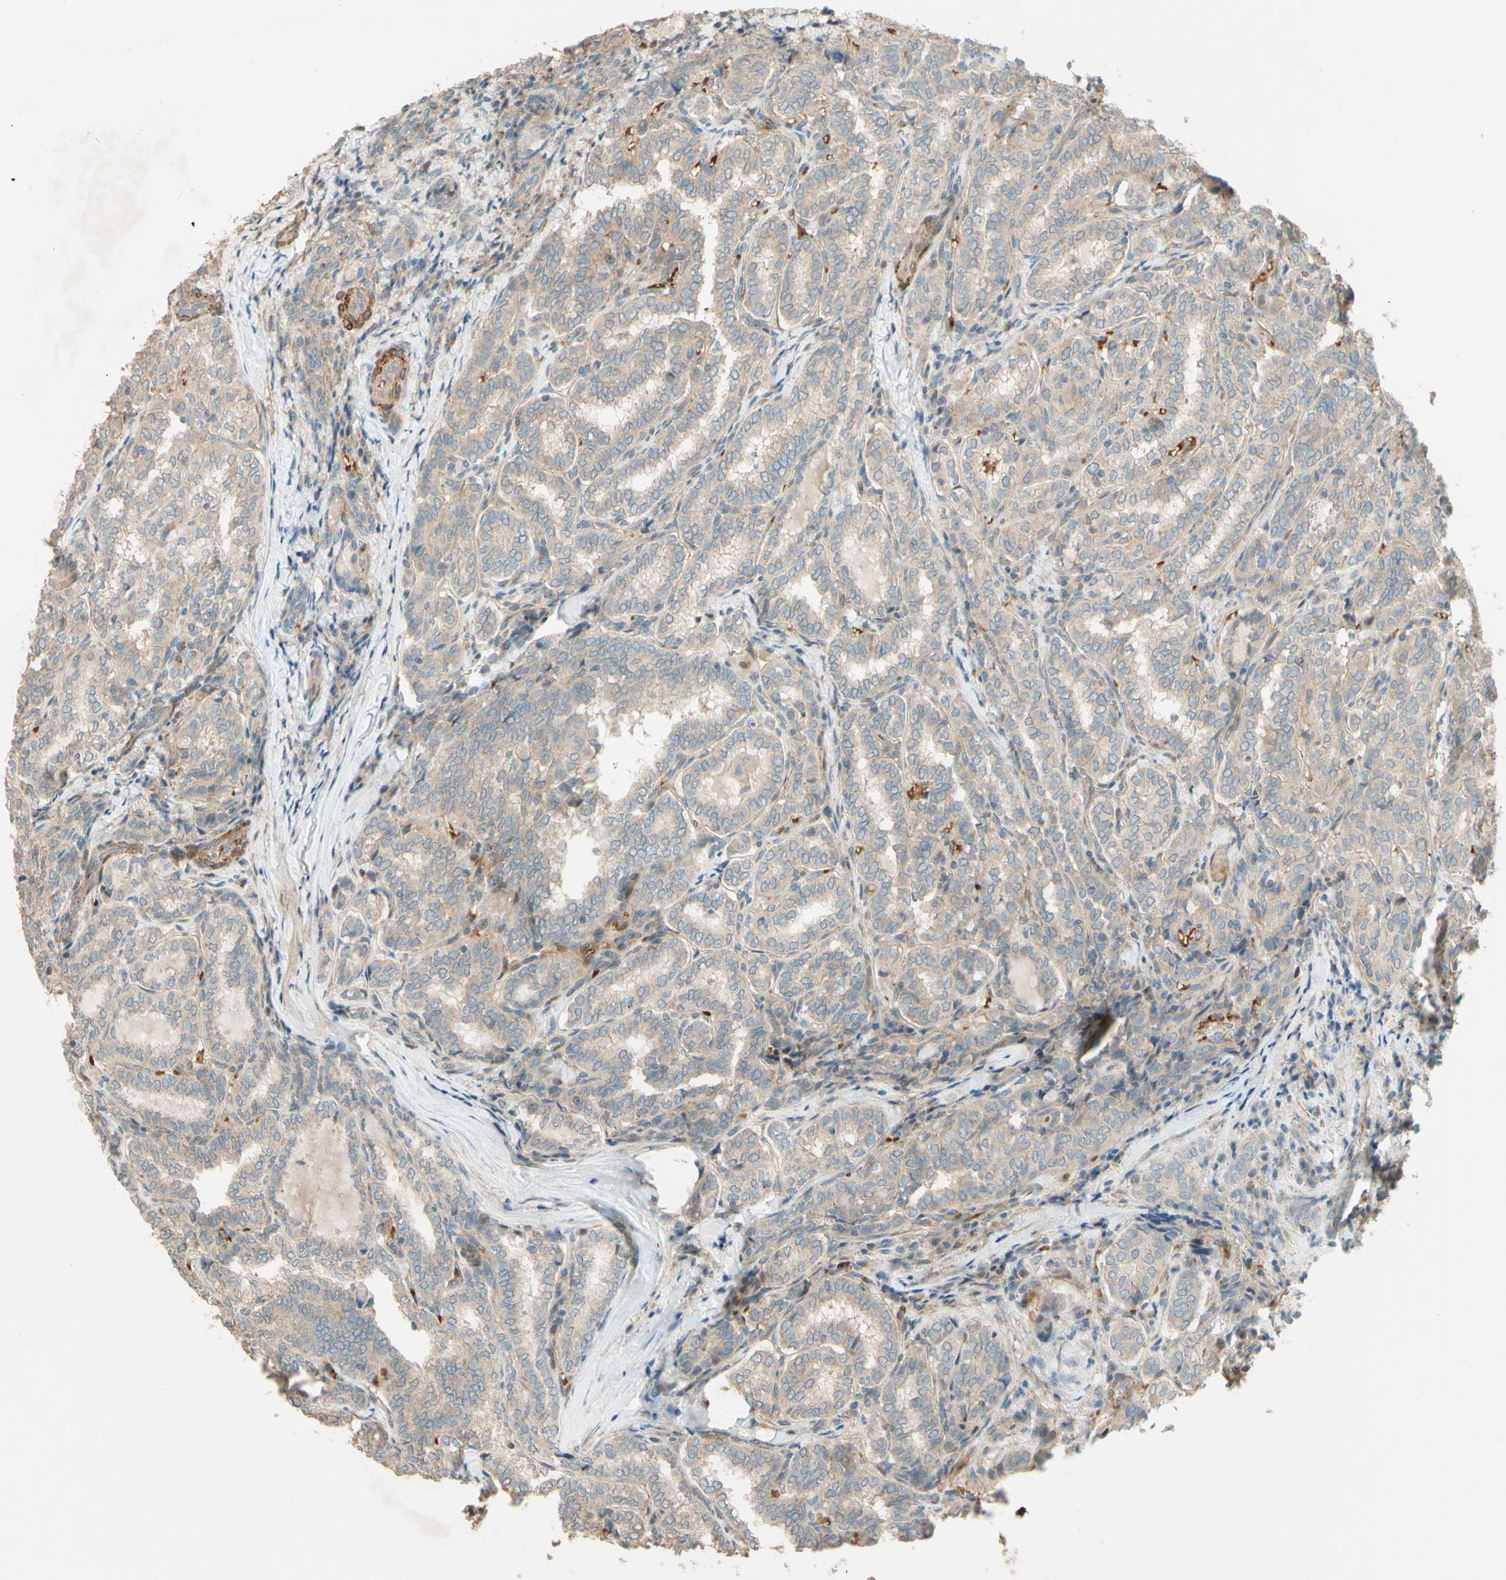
{"staining": {"intensity": "weak", "quantity": ">75%", "location": "cytoplasmic/membranous"}, "tissue": "thyroid cancer", "cell_type": "Tumor cells", "image_type": "cancer", "snomed": [{"axis": "morphology", "description": "Normal tissue, NOS"}, {"axis": "morphology", "description": "Papillary adenocarcinoma, NOS"}, {"axis": "topography", "description": "Thyroid gland"}], "caption": "Thyroid cancer tissue demonstrates weak cytoplasmic/membranous positivity in about >75% of tumor cells", "gene": "ADAM17", "patient": {"sex": "female", "age": 30}}